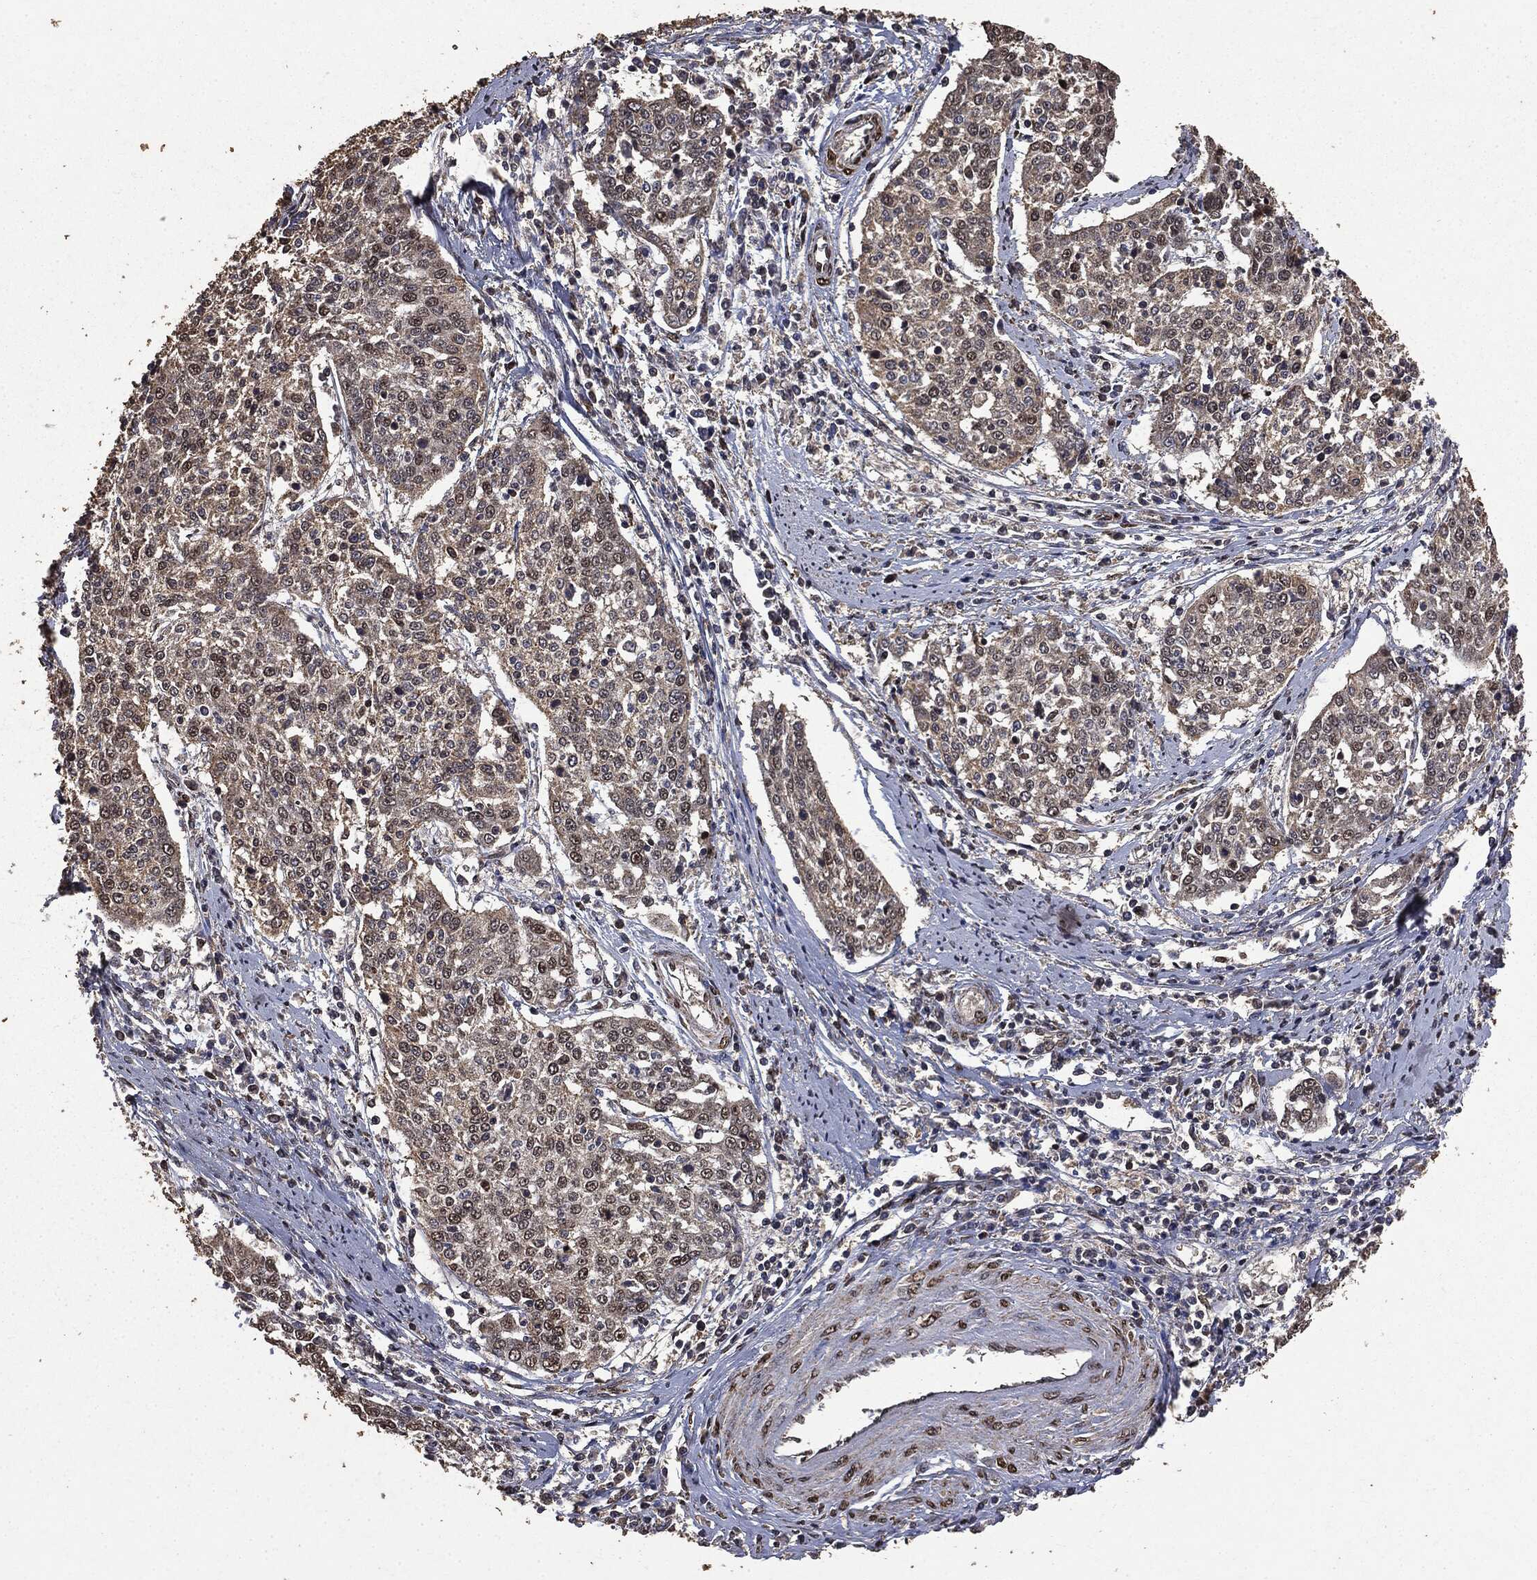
{"staining": {"intensity": "moderate", "quantity": "<25%", "location": "nuclear"}, "tissue": "cervical cancer", "cell_type": "Tumor cells", "image_type": "cancer", "snomed": [{"axis": "morphology", "description": "Squamous cell carcinoma, NOS"}, {"axis": "topography", "description": "Cervix"}], "caption": "This is a micrograph of immunohistochemistry (IHC) staining of cervical cancer, which shows moderate positivity in the nuclear of tumor cells.", "gene": "PPP6R2", "patient": {"sex": "female", "age": 41}}